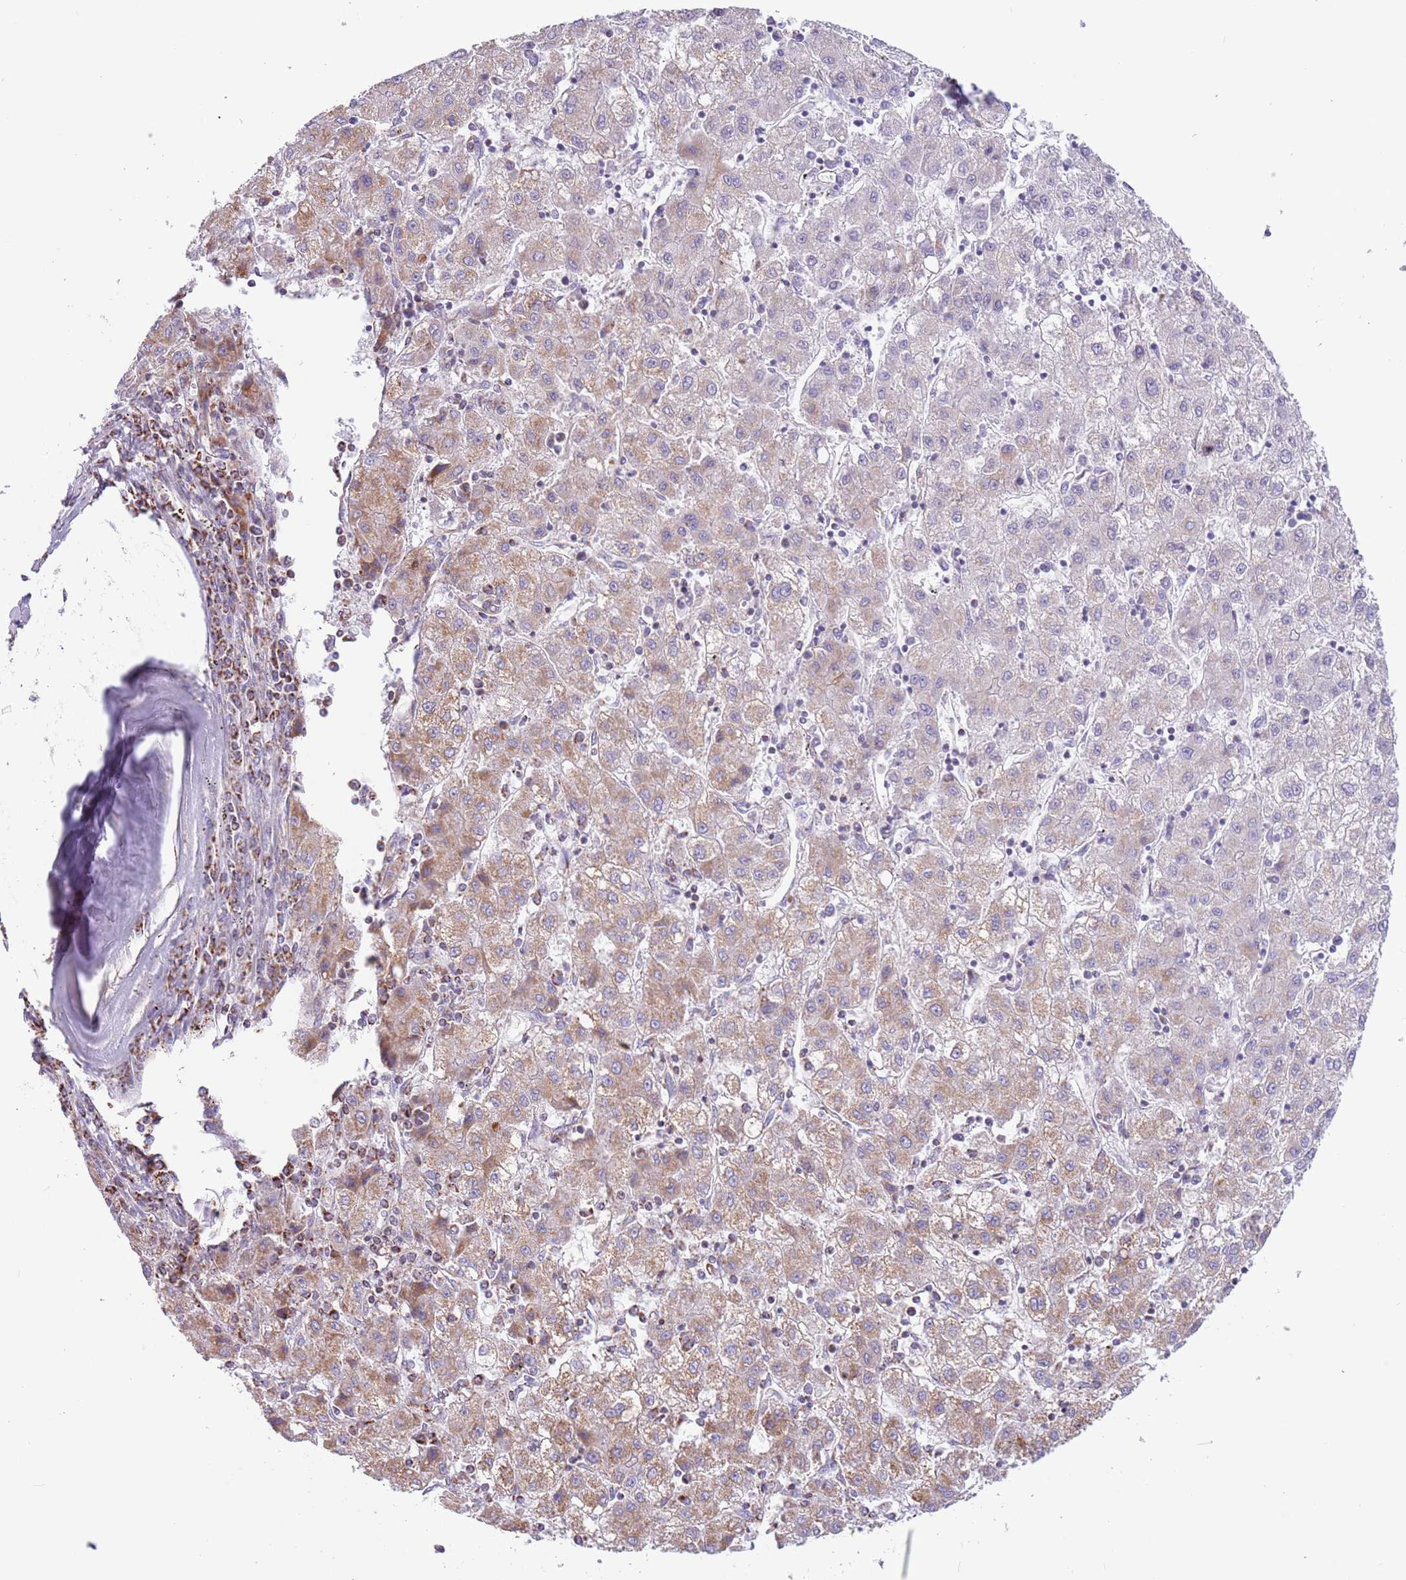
{"staining": {"intensity": "moderate", "quantity": "25%-75%", "location": "cytoplasmic/membranous"}, "tissue": "liver cancer", "cell_type": "Tumor cells", "image_type": "cancer", "snomed": [{"axis": "morphology", "description": "Carcinoma, Hepatocellular, NOS"}, {"axis": "topography", "description": "Liver"}], "caption": "Protein expression analysis of liver hepatocellular carcinoma shows moderate cytoplasmic/membranous expression in approximately 25%-75% of tumor cells. The staining was performed using DAB, with brown indicating positive protein expression. Nuclei are stained blue with hematoxylin.", "gene": "LHX6", "patient": {"sex": "male", "age": 72}}